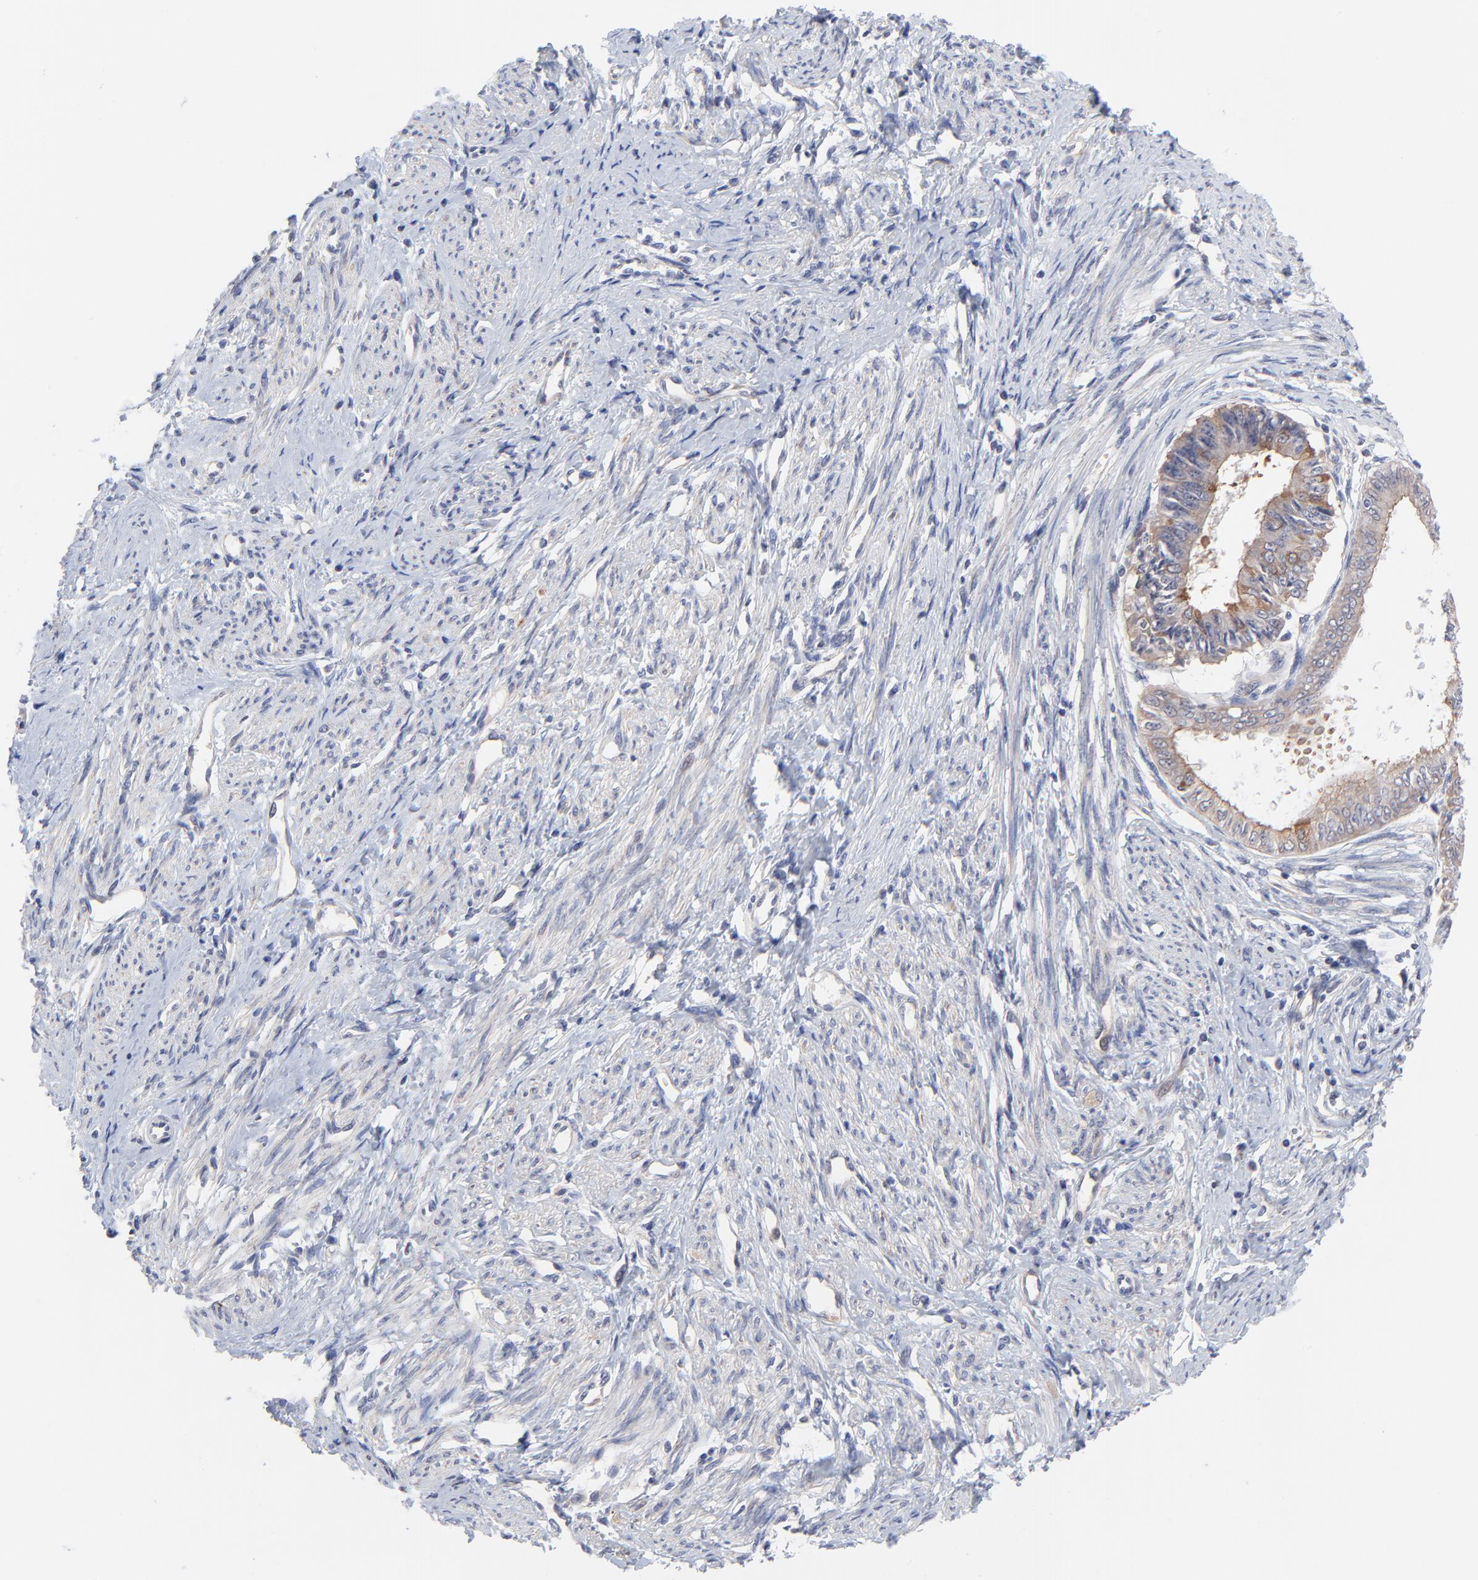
{"staining": {"intensity": "moderate", "quantity": "25%-75%", "location": "cytoplasmic/membranous"}, "tissue": "endometrial cancer", "cell_type": "Tumor cells", "image_type": "cancer", "snomed": [{"axis": "morphology", "description": "Adenocarcinoma, NOS"}, {"axis": "topography", "description": "Endometrium"}], "caption": "There is medium levels of moderate cytoplasmic/membranous staining in tumor cells of endometrial cancer (adenocarcinoma), as demonstrated by immunohistochemical staining (brown color).", "gene": "FBXO8", "patient": {"sex": "female", "age": 76}}